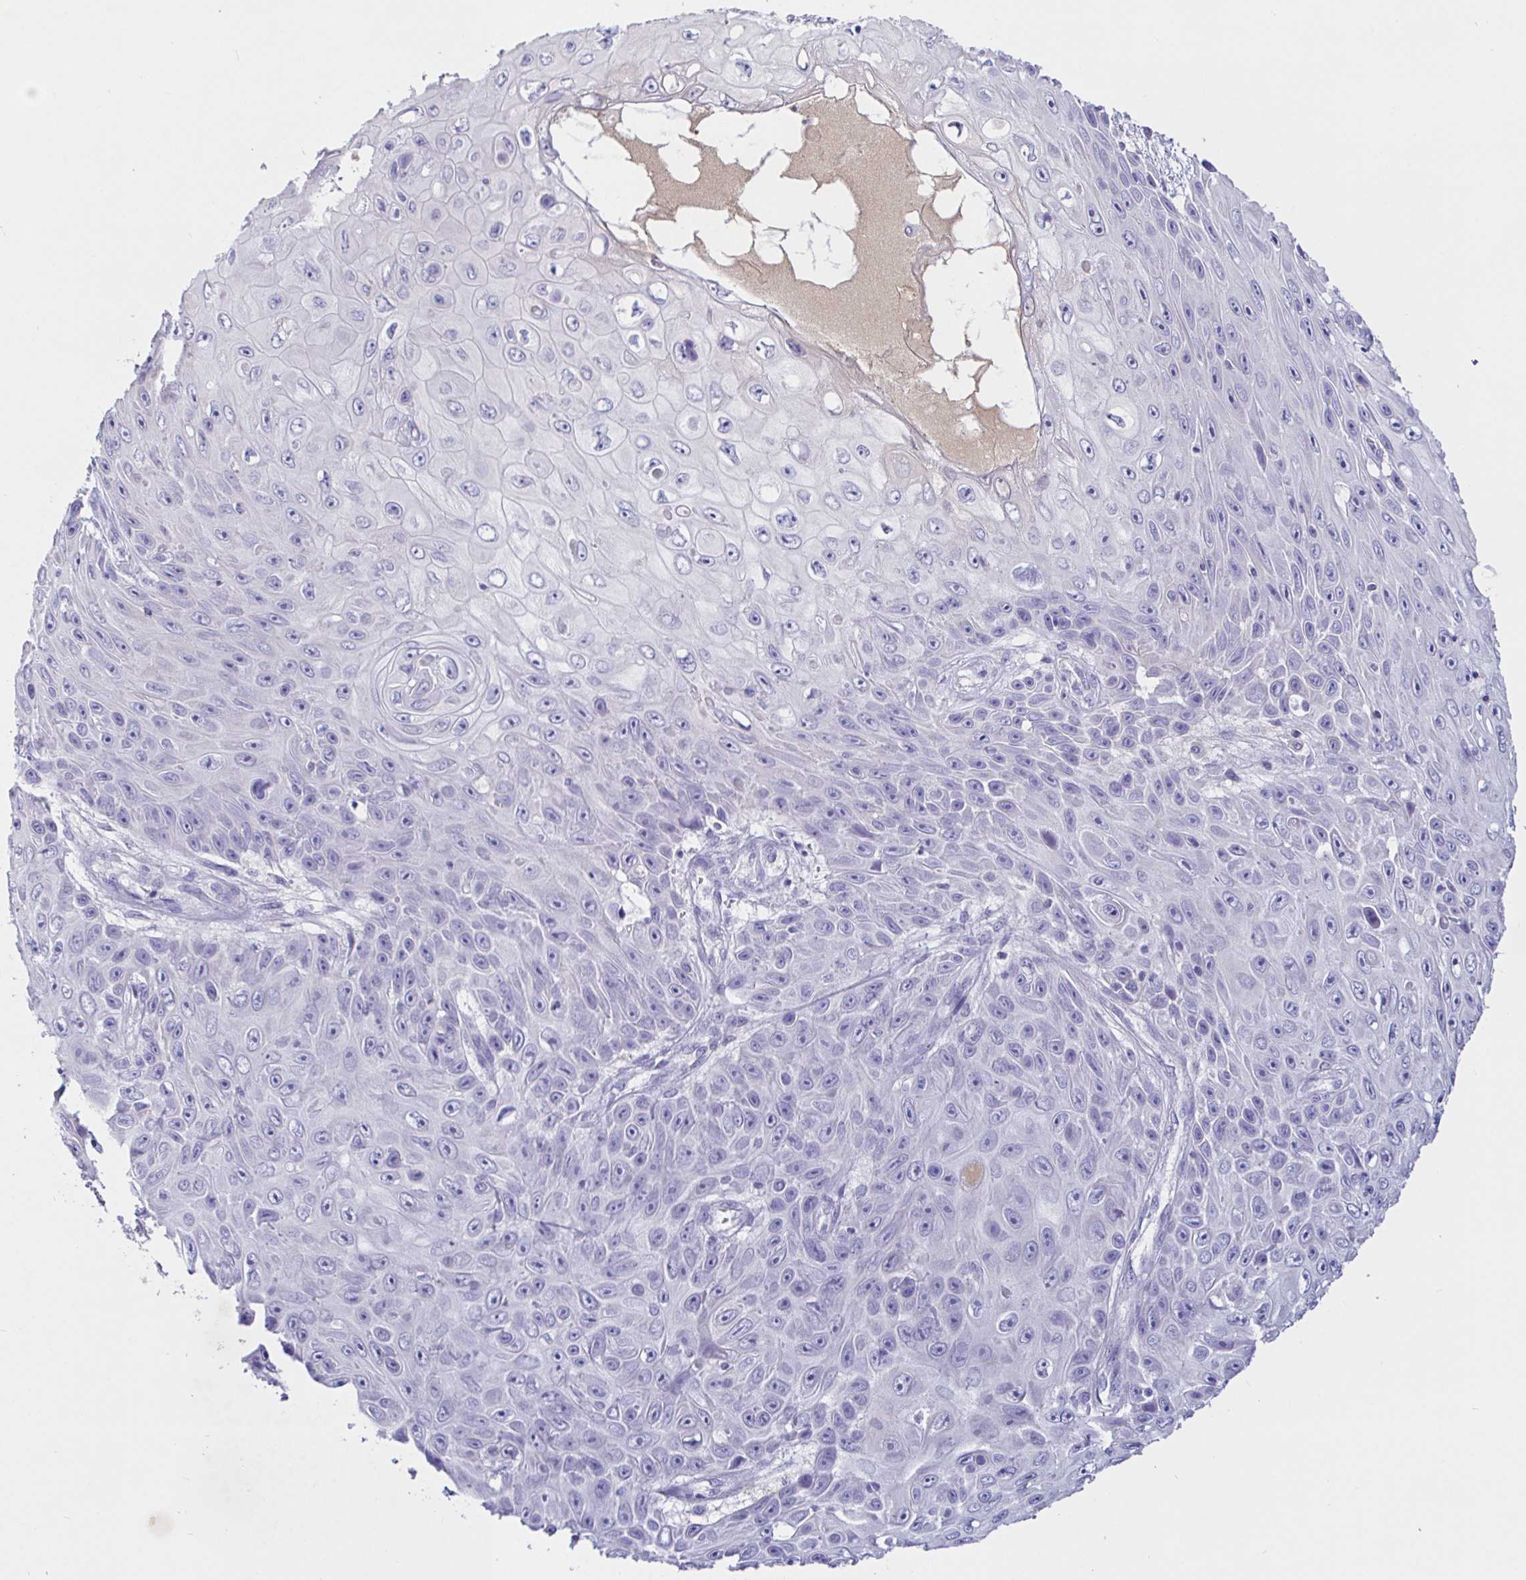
{"staining": {"intensity": "negative", "quantity": "none", "location": "none"}, "tissue": "skin cancer", "cell_type": "Tumor cells", "image_type": "cancer", "snomed": [{"axis": "morphology", "description": "Squamous cell carcinoma, NOS"}, {"axis": "topography", "description": "Skin"}], "caption": "Immunohistochemistry of human skin cancer (squamous cell carcinoma) demonstrates no positivity in tumor cells.", "gene": "SAA4", "patient": {"sex": "male", "age": 82}}